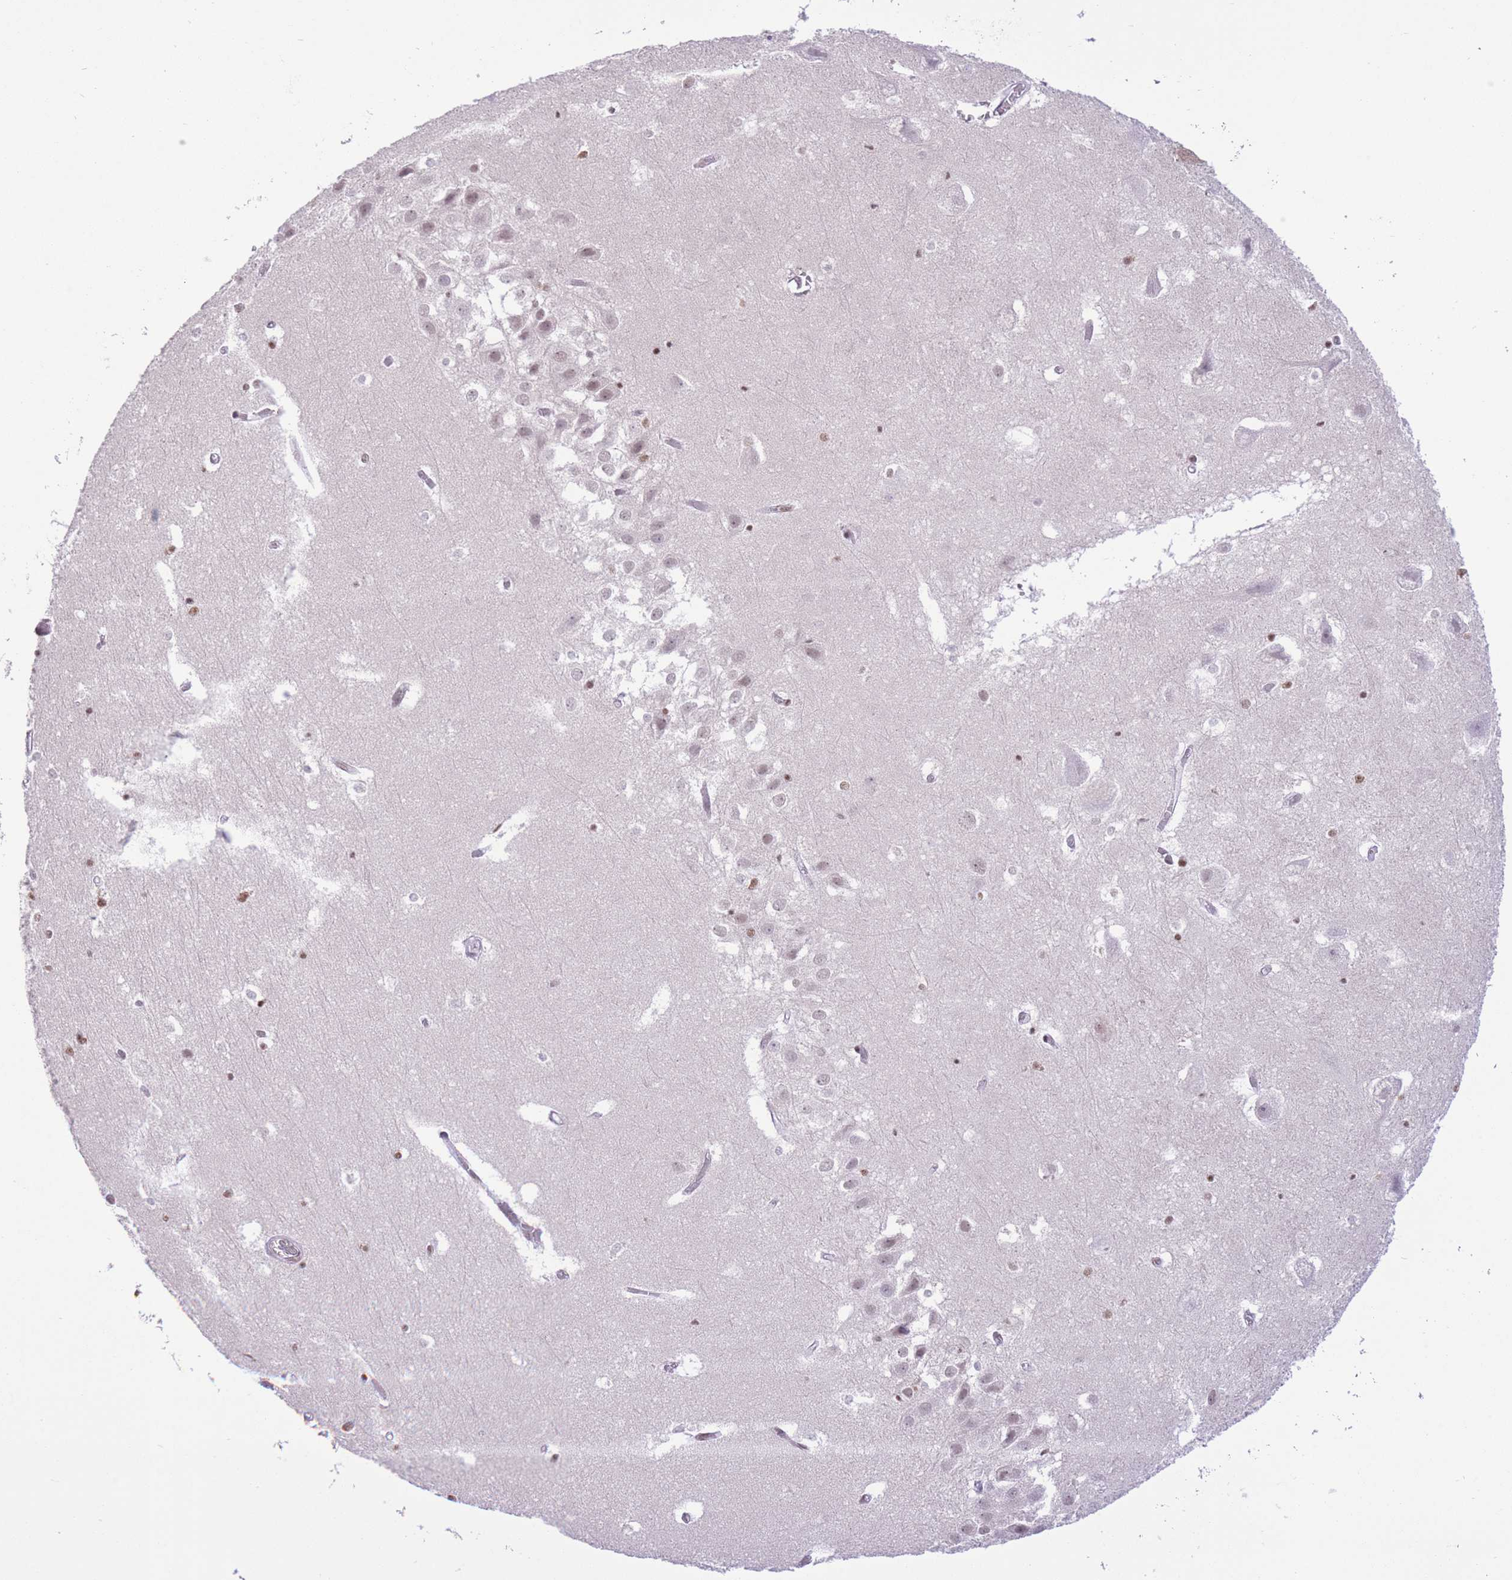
{"staining": {"intensity": "moderate", "quantity": ">75%", "location": "nuclear"}, "tissue": "hippocampus", "cell_type": "Glial cells", "image_type": "normal", "snomed": [{"axis": "morphology", "description": "Normal tissue, NOS"}, {"axis": "topography", "description": "Hippocampus"}], "caption": "High-magnification brightfield microscopy of normal hippocampus stained with DAB (3,3'-diaminobenzidine) (brown) and counterstained with hematoxylin (blue). glial cells exhibit moderate nuclear positivity is identified in approximately>75% of cells. The staining was performed using DAB, with brown indicating positive protein expression. Nuclei are stained blue with hematoxylin.", "gene": "ZBED5", "patient": {"sex": "female", "age": 52}}